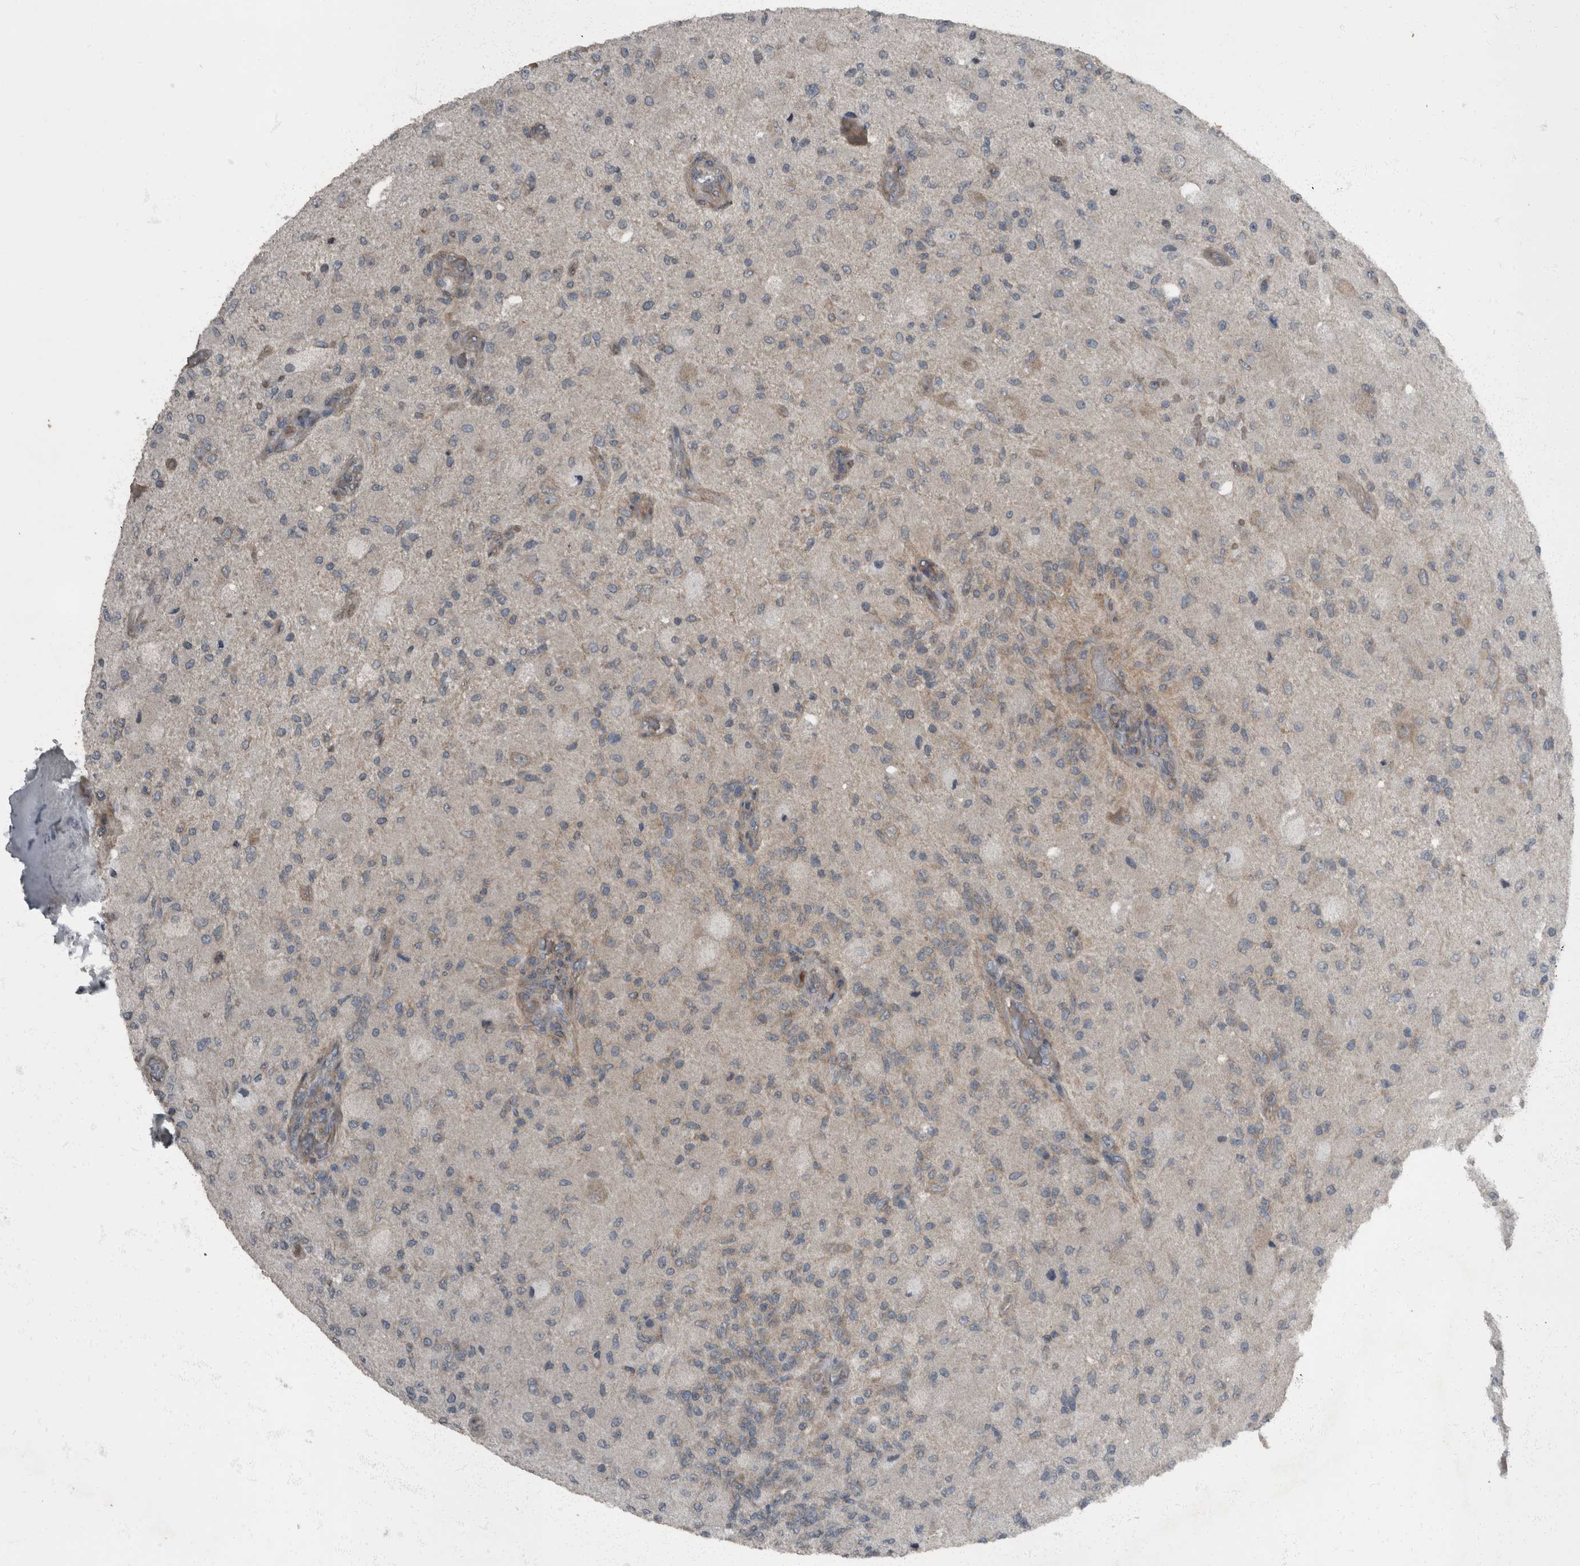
{"staining": {"intensity": "weak", "quantity": "<25%", "location": "cytoplasmic/membranous"}, "tissue": "glioma", "cell_type": "Tumor cells", "image_type": "cancer", "snomed": [{"axis": "morphology", "description": "Normal tissue, NOS"}, {"axis": "morphology", "description": "Glioma, malignant, High grade"}, {"axis": "topography", "description": "Cerebral cortex"}], "caption": "Malignant high-grade glioma was stained to show a protein in brown. There is no significant staining in tumor cells.", "gene": "RABGGTB", "patient": {"sex": "male", "age": 77}}